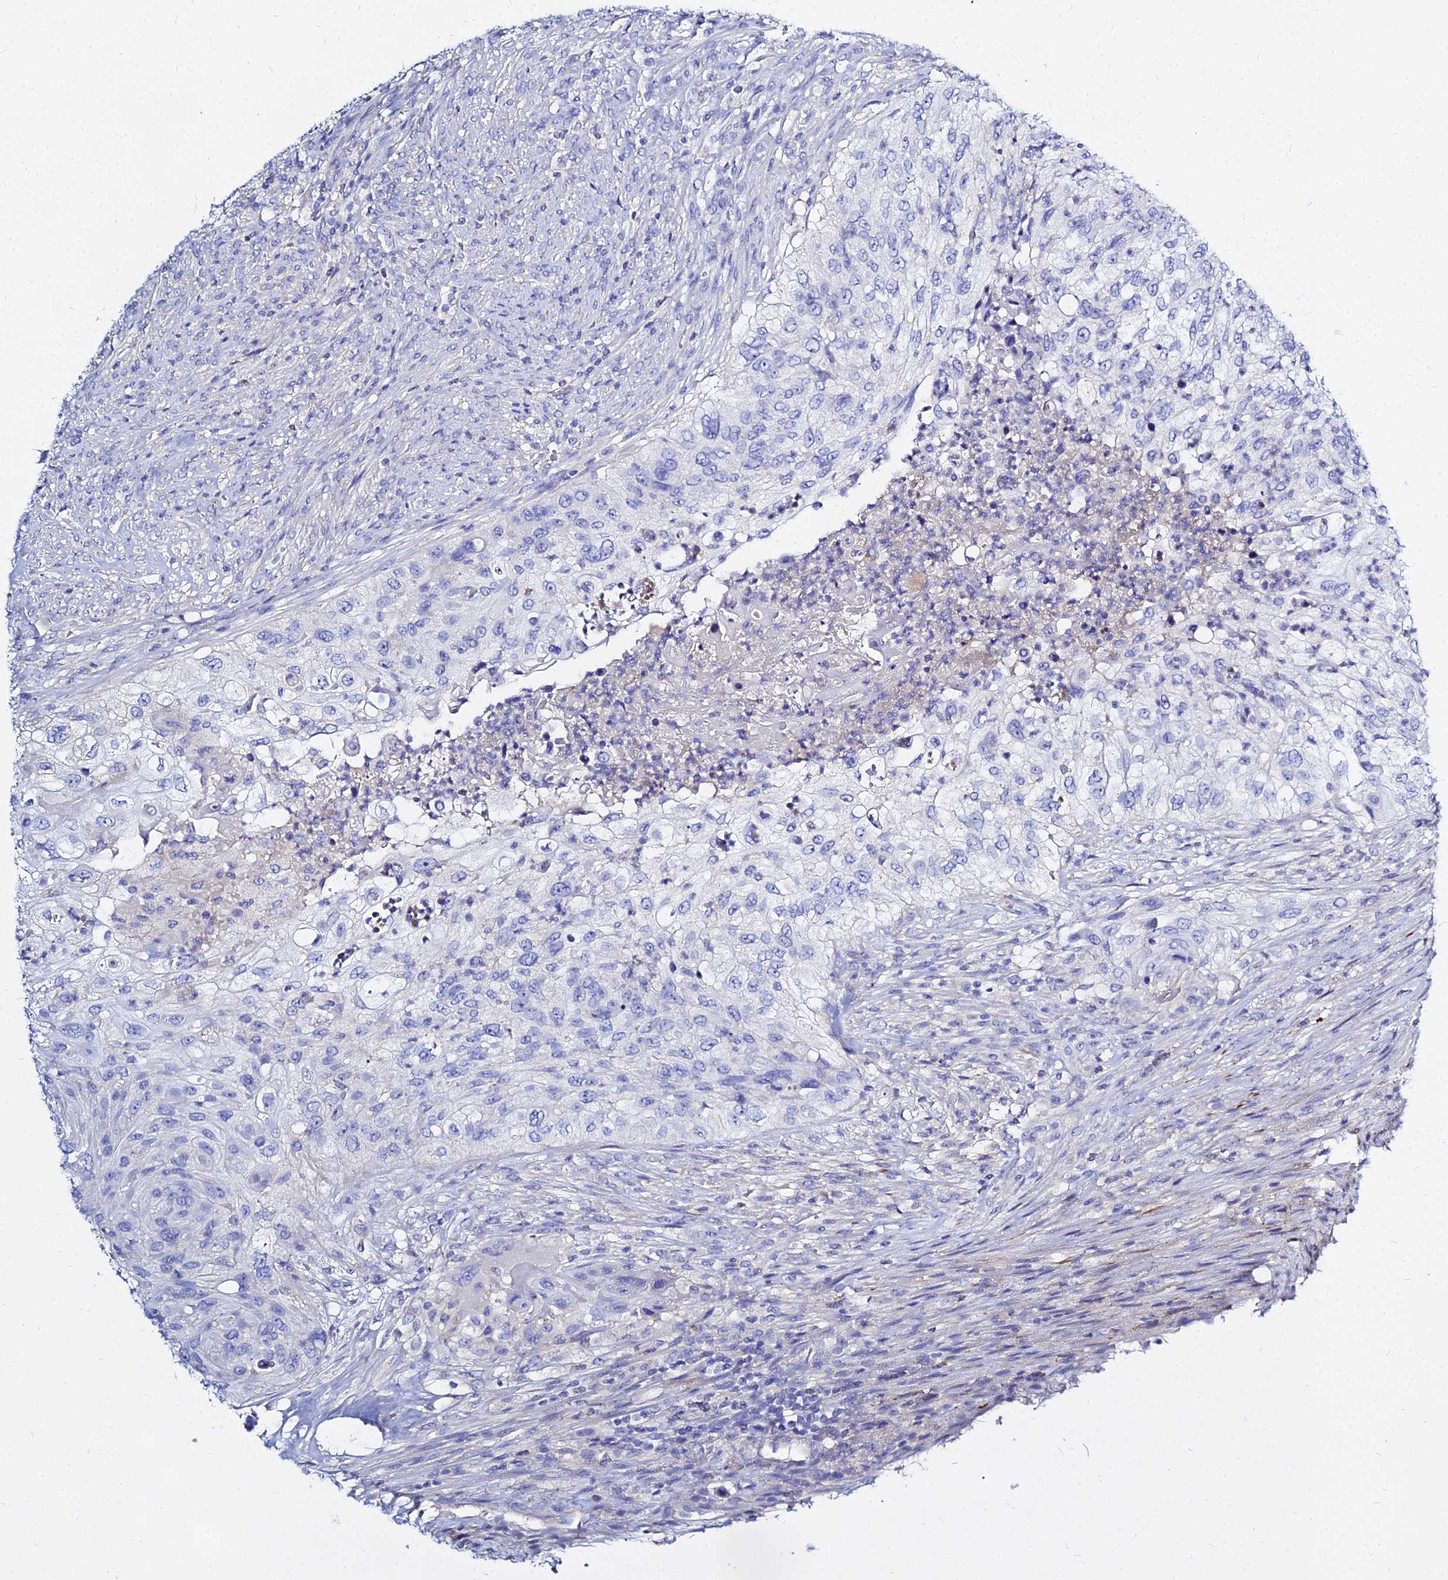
{"staining": {"intensity": "negative", "quantity": "none", "location": "none"}, "tissue": "urothelial cancer", "cell_type": "Tumor cells", "image_type": "cancer", "snomed": [{"axis": "morphology", "description": "Urothelial carcinoma, High grade"}, {"axis": "topography", "description": "Urinary bladder"}], "caption": "High power microscopy photomicrograph of an immunohistochemistry (IHC) micrograph of urothelial carcinoma (high-grade), revealing no significant expression in tumor cells.", "gene": "ZNF552", "patient": {"sex": "female", "age": 60}}